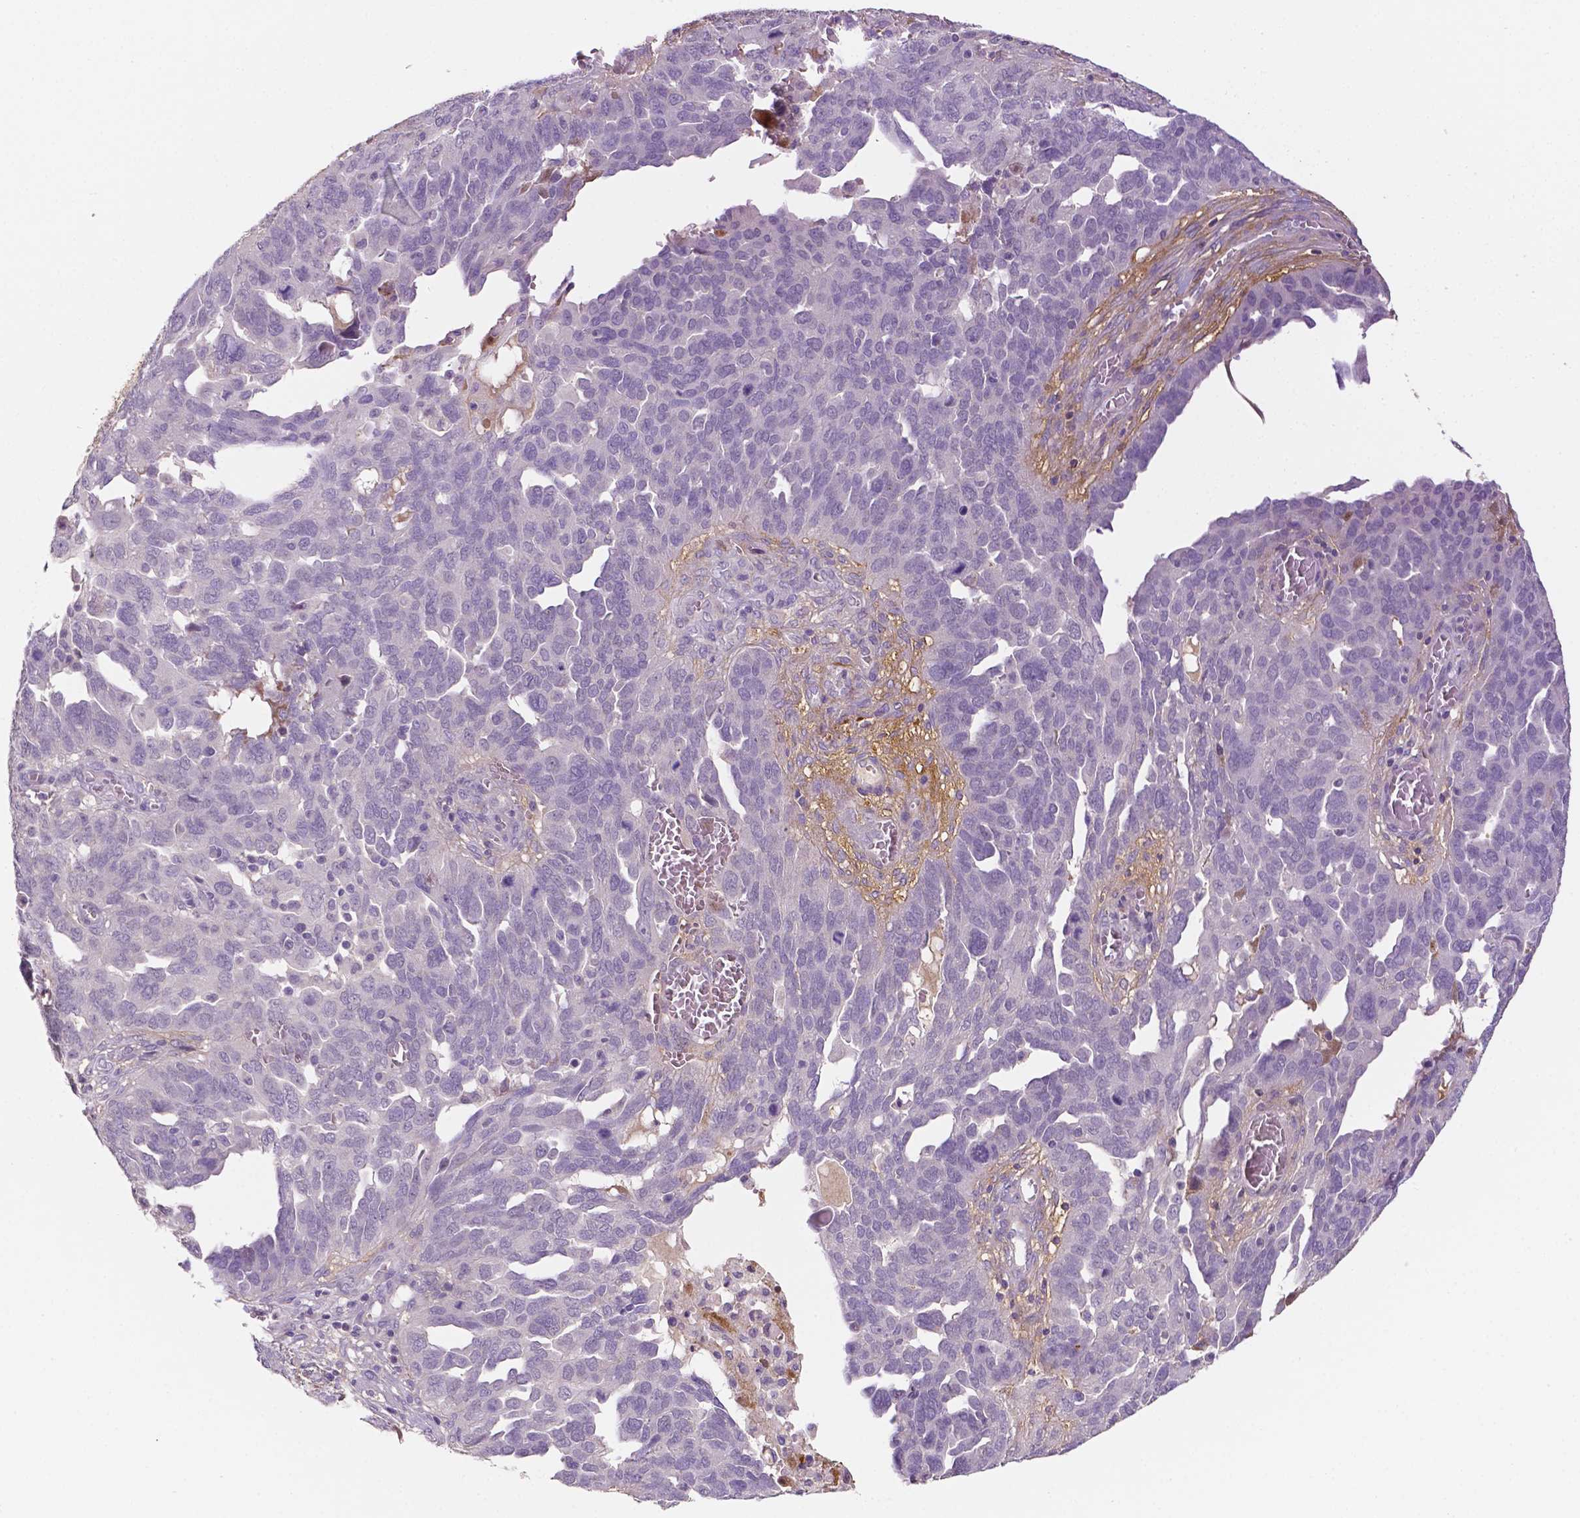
{"staining": {"intensity": "negative", "quantity": "none", "location": "none"}, "tissue": "ovarian cancer", "cell_type": "Tumor cells", "image_type": "cancer", "snomed": [{"axis": "morphology", "description": "Carcinoma, endometroid"}, {"axis": "topography", "description": "Soft tissue"}, {"axis": "topography", "description": "Ovary"}], "caption": "Tumor cells are negative for brown protein staining in endometroid carcinoma (ovarian).", "gene": "FBLN1", "patient": {"sex": "female", "age": 52}}